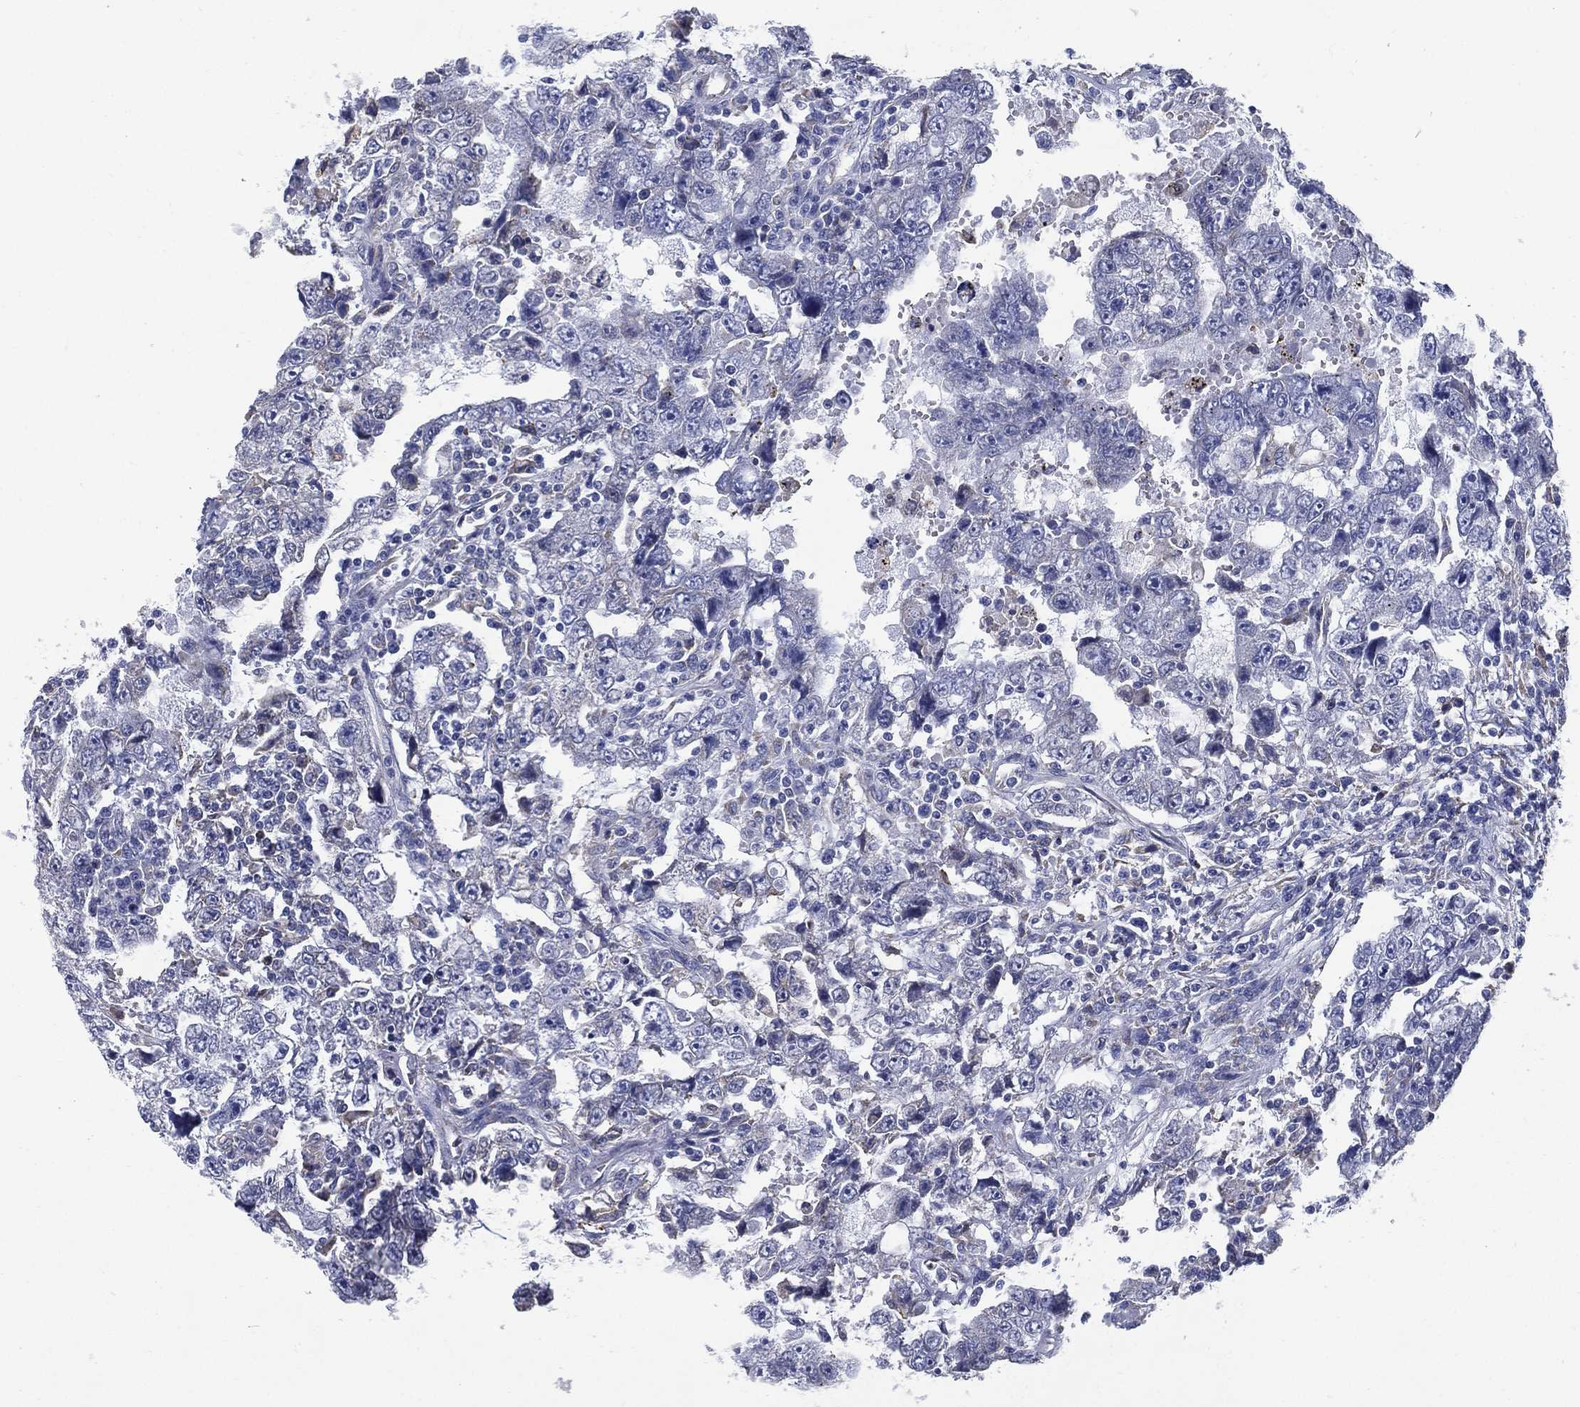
{"staining": {"intensity": "negative", "quantity": "none", "location": "none"}, "tissue": "testis cancer", "cell_type": "Tumor cells", "image_type": "cancer", "snomed": [{"axis": "morphology", "description": "Carcinoma, Embryonal, NOS"}, {"axis": "topography", "description": "Testis"}], "caption": "Immunohistochemistry image of neoplastic tissue: embryonal carcinoma (testis) stained with DAB exhibits no significant protein positivity in tumor cells. The staining is performed using DAB (3,3'-diaminobenzidine) brown chromogen with nuclei counter-stained in using hematoxylin.", "gene": "C19orf18", "patient": {"sex": "male", "age": 26}}